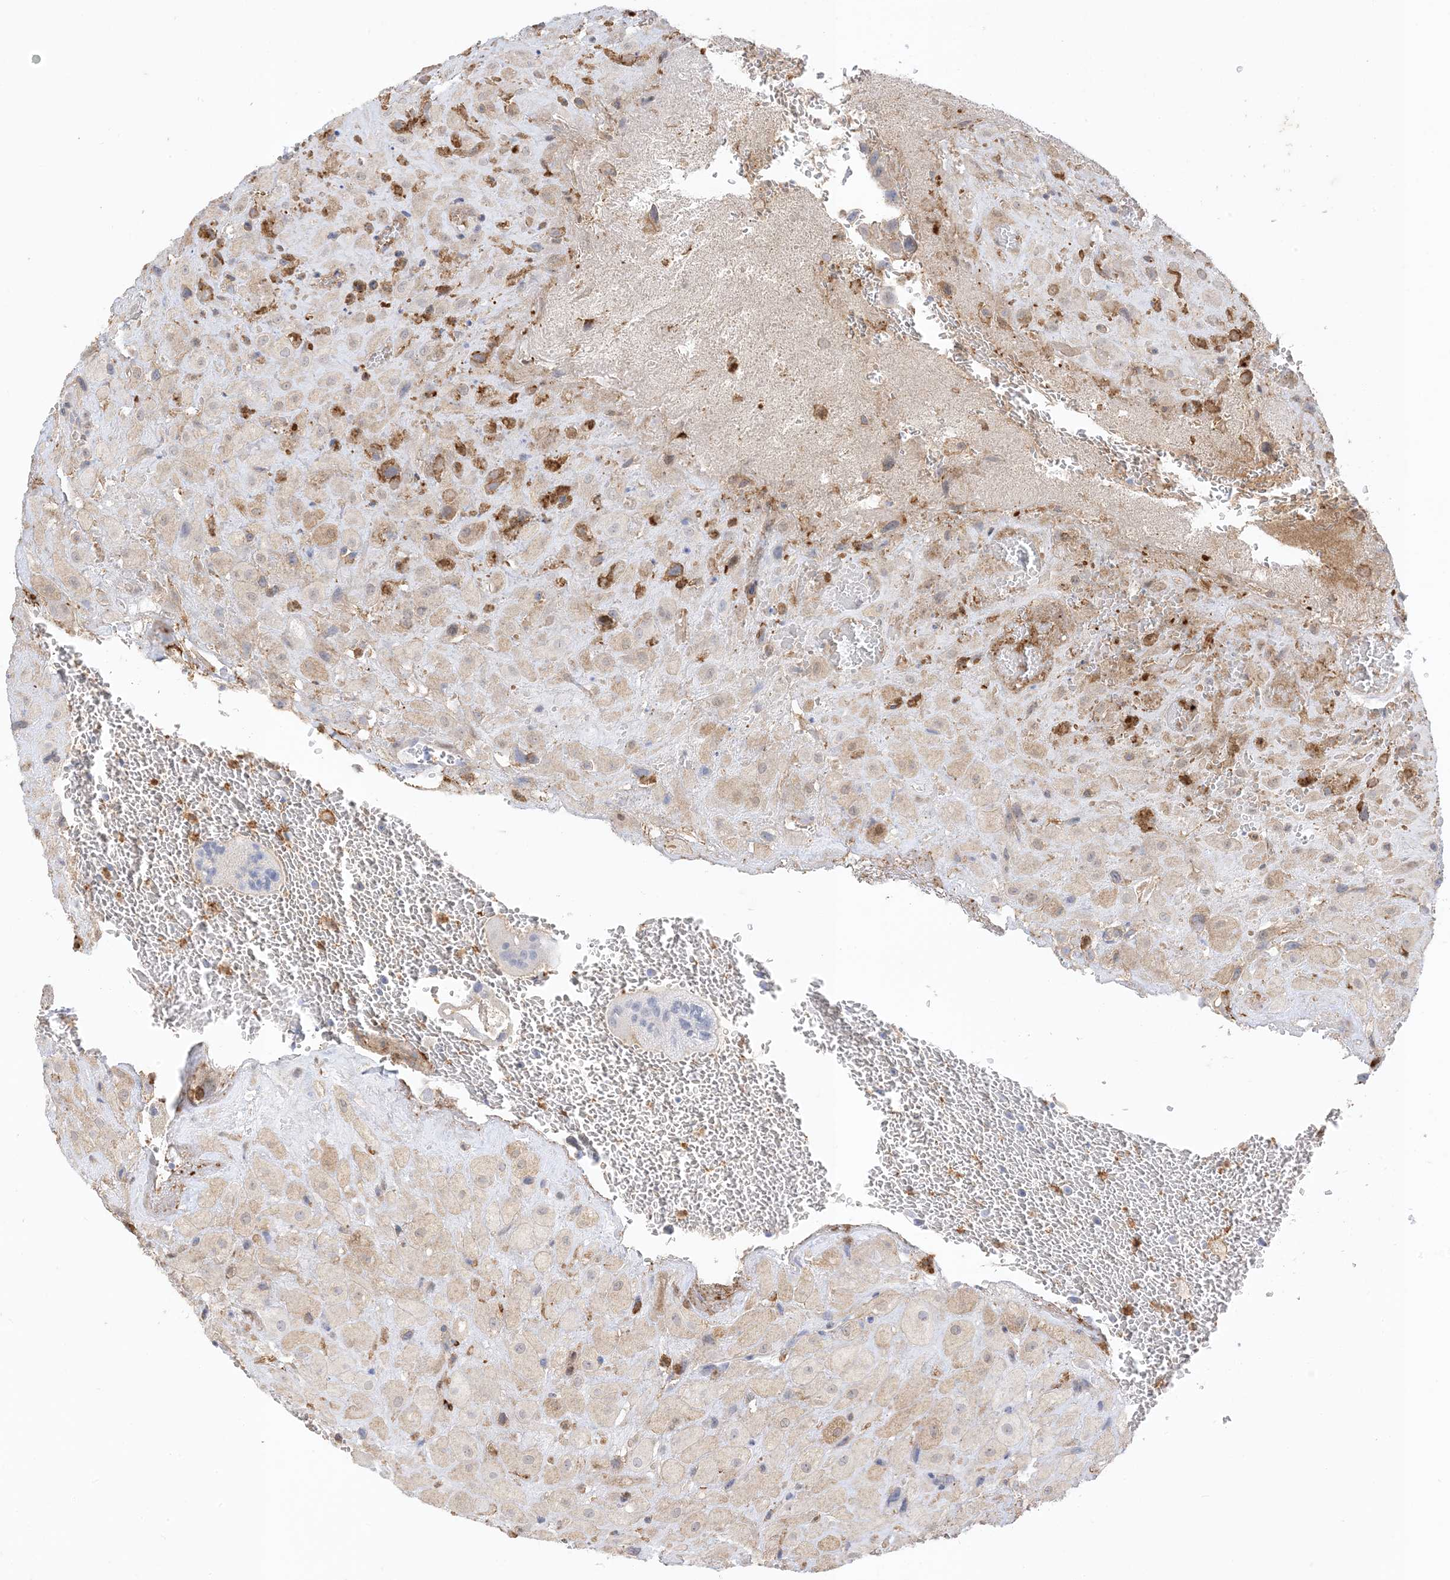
{"staining": {"intensity": "moderate", "quantity": "25%-75%", "location": "cytoplasmic/membranous"}, "tissue": "placenta", "cell_type": "Decidual cells", "image_type": "normal", "snomed": [{"axis": "morphology", "description": "Normal tissue, NOS"}, {"axis": "topography", "description": "Placenta"}], "caption": "This micrograph reveals unremarkable placenta stained with immunohistochemistry to label a protein in brown. The cytoplasmic/membranous of decidual cells show moderate positivity for the protein. Nuclei are counter-stained blue.", "gene": "GSN", "patient": {"sex": "female", "age": 35}}